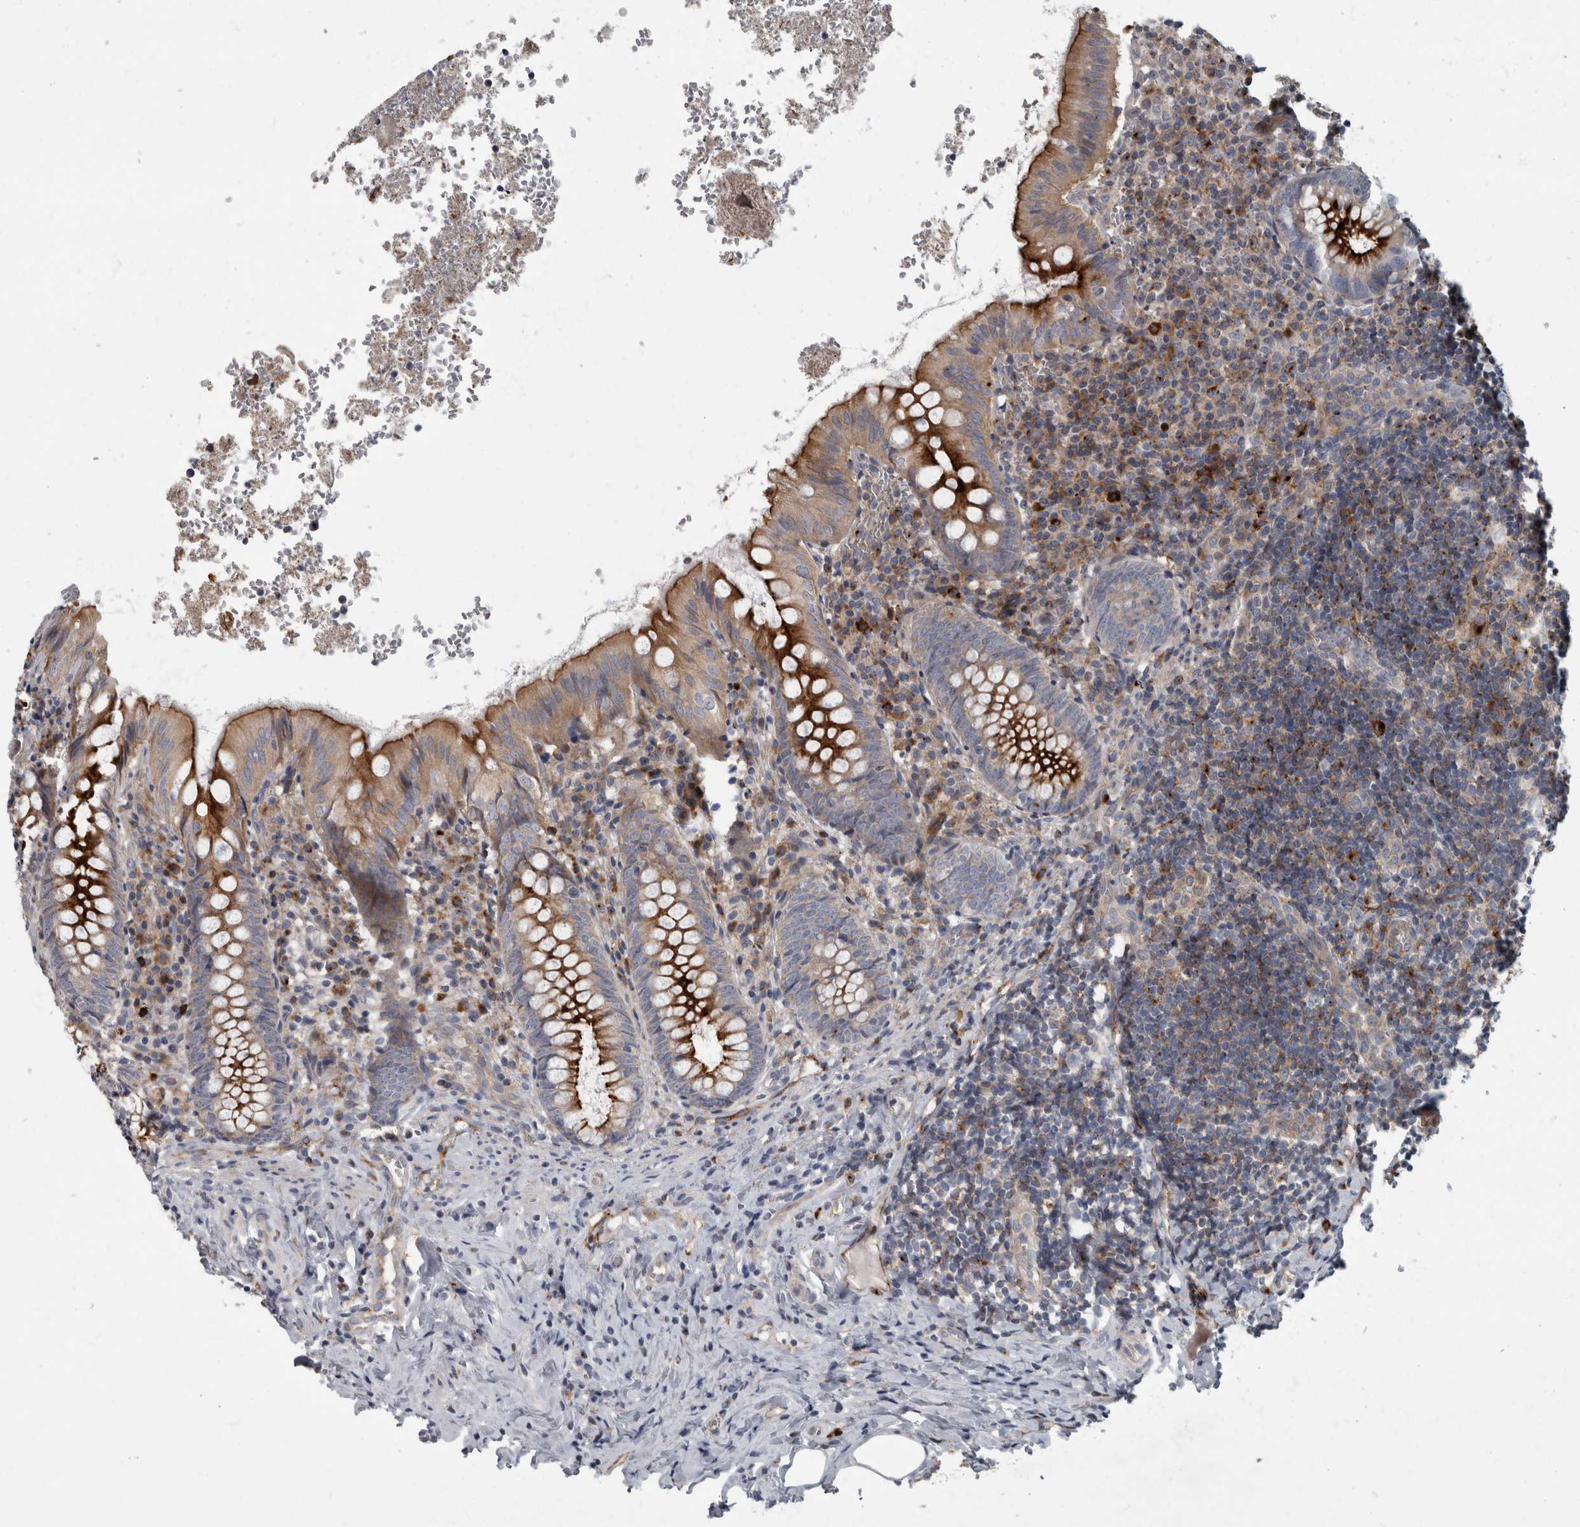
{"staining": {"intensity": "strong", "quantity": "25%-75%", "location": "cytoplasmic/membranous"}, "tissue": "appendix", "cell_type": "Glandular cells", "image_type": "normal", "snomed": [{"axis": "morphology", "description": "Normal tissue, NOS"}, {"axis": "topography", "description": "Appendix"}], "caption": "A brown stain shows strong cytoplasmic/membranous staining of a protein in glandular cells of benign human appendix.", "gene": "CDC42BPG", "patient": {"sex": "male", "age": 8}}